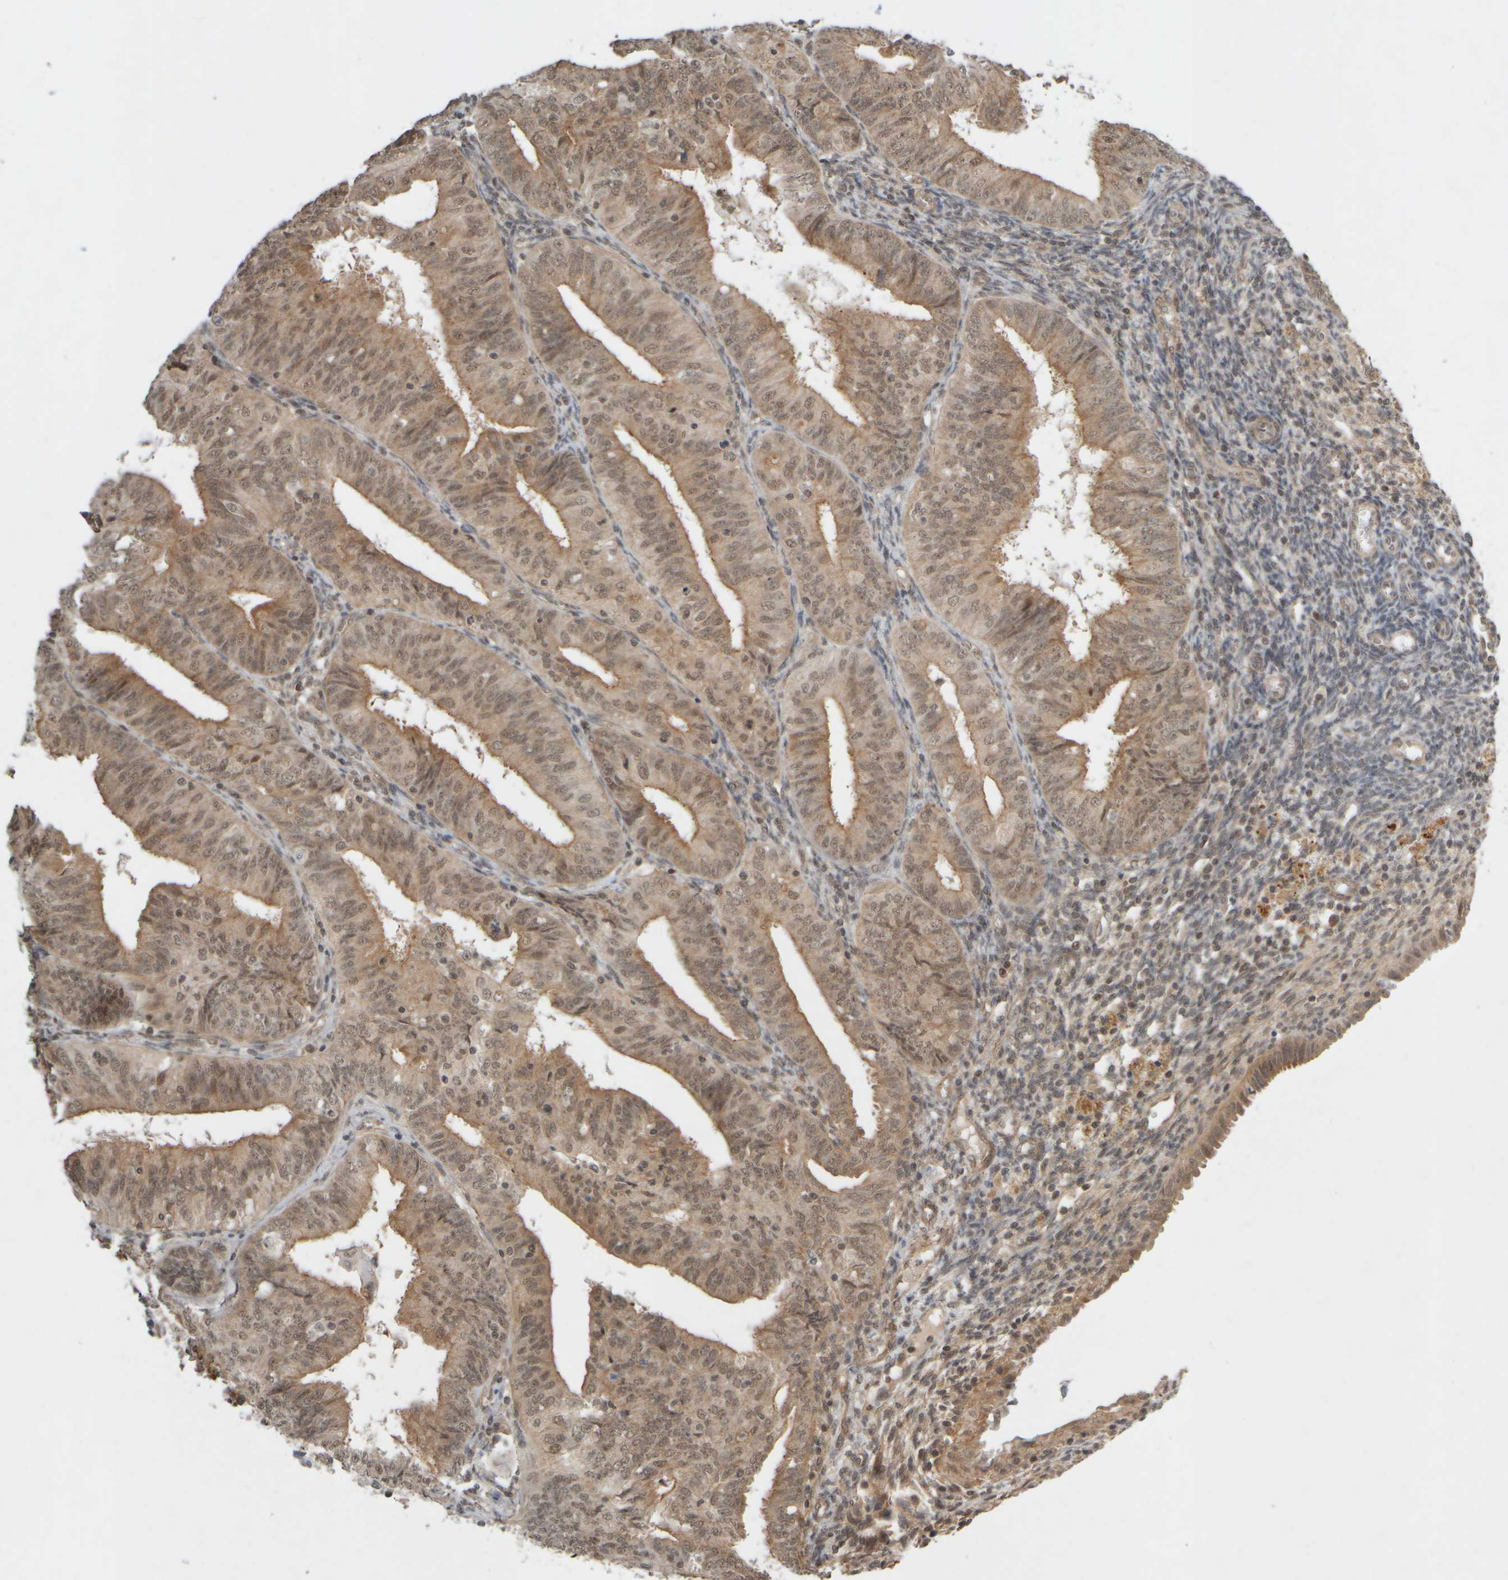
{"staining": {"intensity": "moderate", "quantity": ">75%", "location": "cytoplasmic/membranous,nuclear"}, "tissue": "endometrial cancer", "cell_type": "Tumor cells", "image_type": "cancer", "snomed": [{"axis": "morphology", "description": "Adenocarcinoma, NOS"}, {"axis": "topography", "description": "Endometrium"}], "caption": "Endometrial cancer (adenocarcinoma) stained with DAB immunohistochemistry (IHC) shows medium levels of moderate cytoplasmic/membranous and nuclear expression in about >75% of tumor cells.", "gene": "SYNRG", "patient": {"sex": "female", "age": 58}}